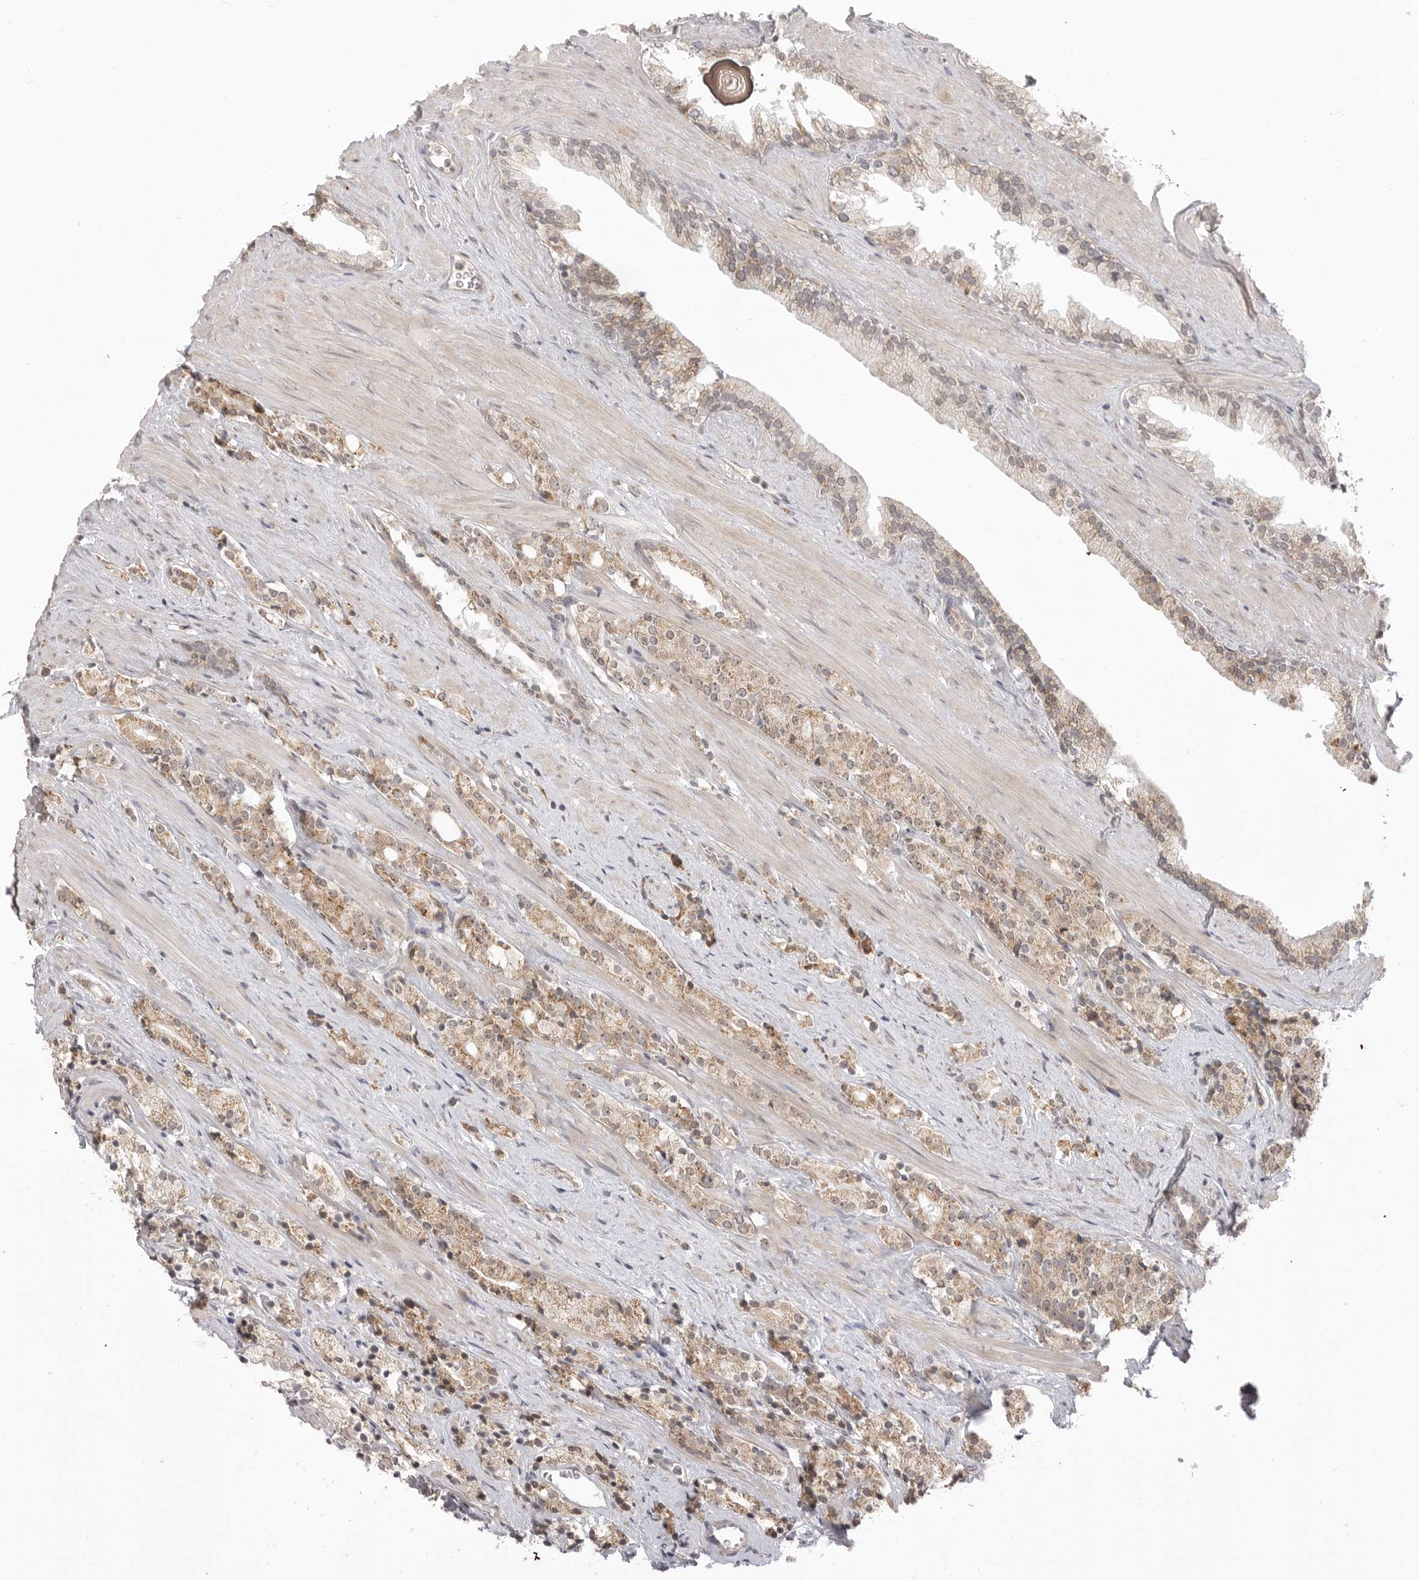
{"staining": {"intensity": "weak", "quantity": "25%-75%", "location": "cytoplasmic/membranous"}, "tissue": "prostate cancer", "cell_type": "Tumor cells", "image_type": "cancer", "snomed": [{"axis": "morphology", "description": "Adenocarcinoma, High grade"}, {"axis": "topography", "description": "Prostate"}], "caption": "This image reveals immunohistochemistry (IHC) staining of human prostate high-grade adenocarcinoma, with low weak cytoplasmic/membranous positivity in about 25%-75% of tumor cells.", "gene": "KALRN", "patient": {"sex": "male", "age": 71}}